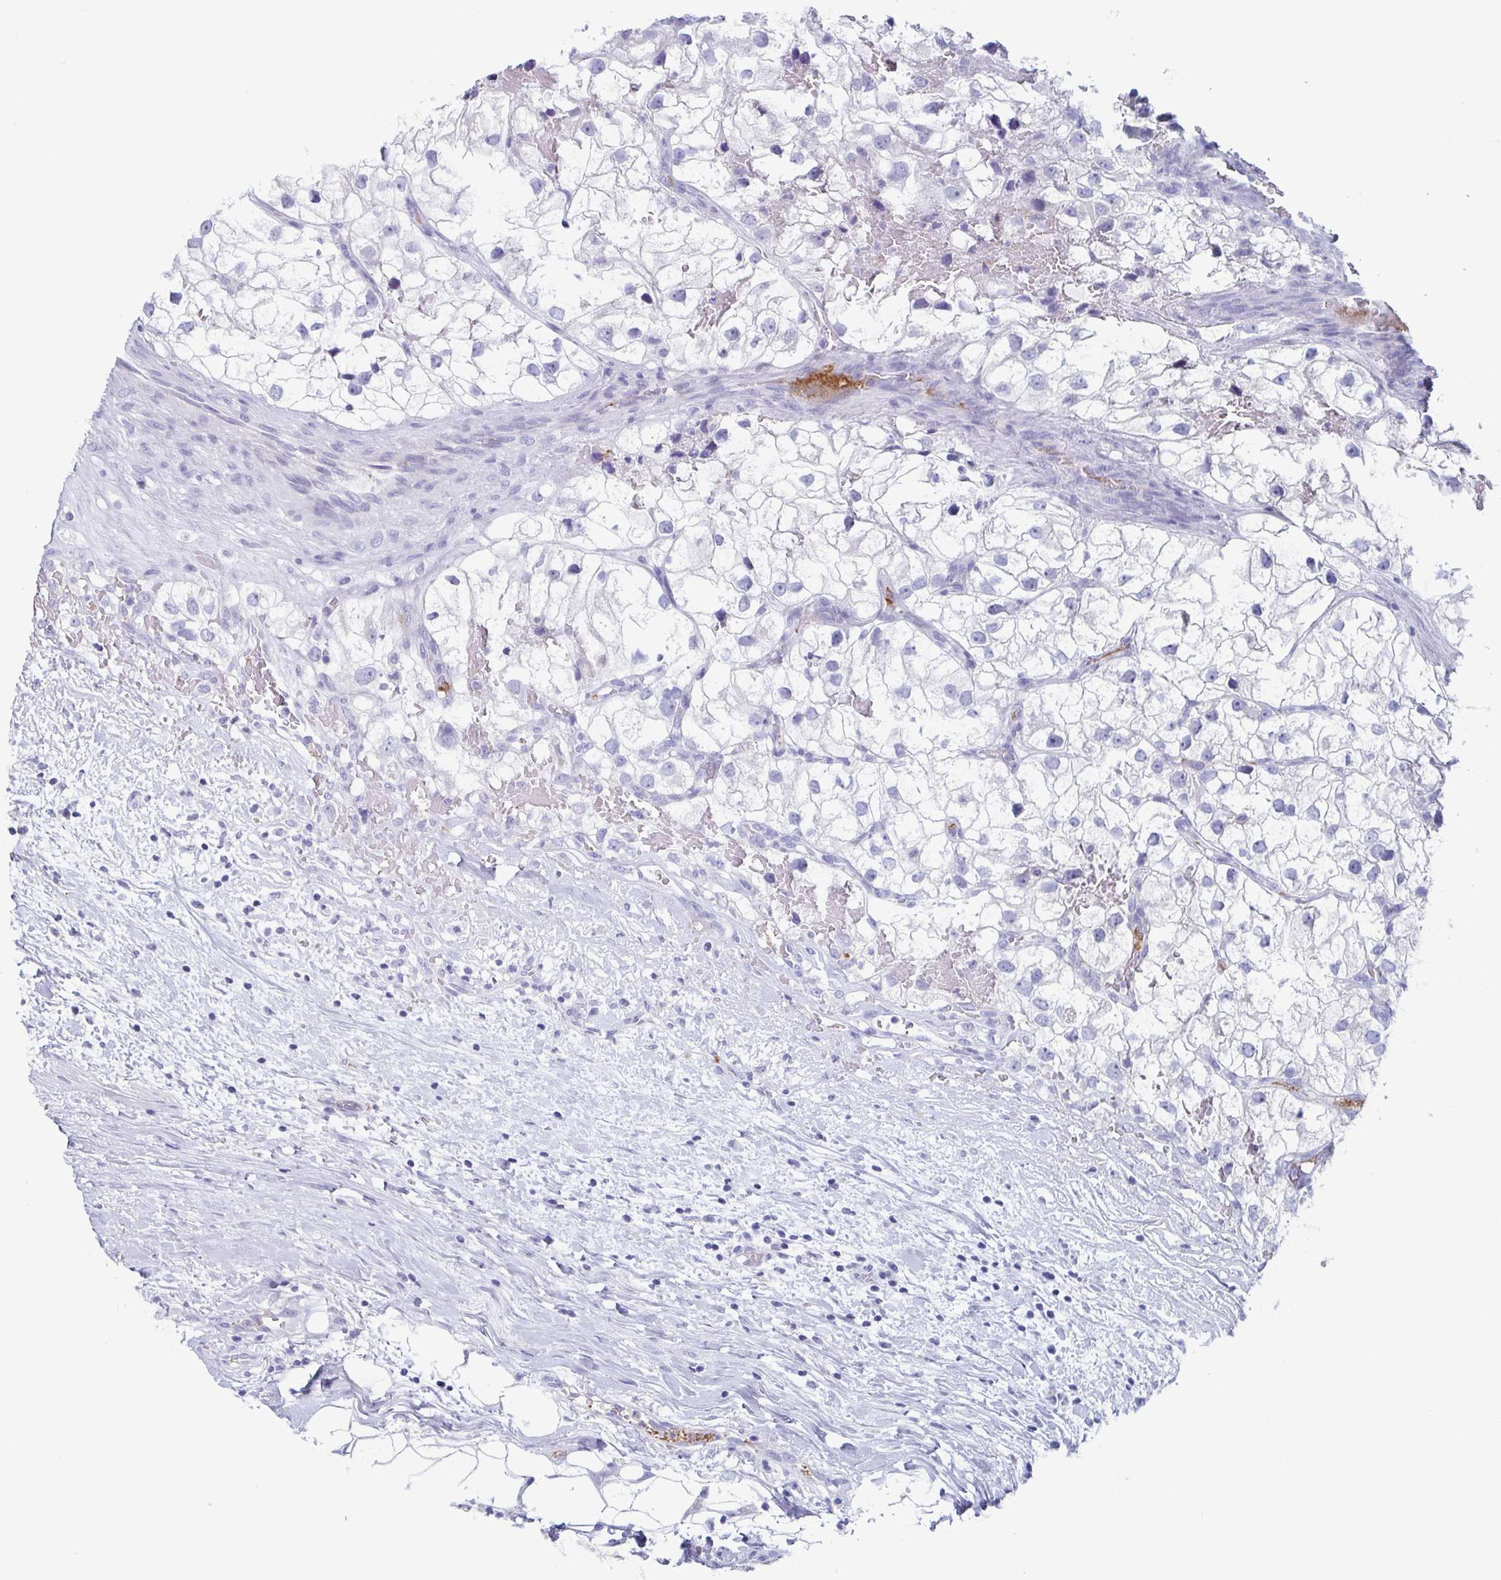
{"staining": {"intensity": "negative", "quantity": "none", "location": "none"}, "tissue": "renal cancer", "cell_type": "Tumor cells", "image_type": "cancer", "snomed": [{"axis": "morphology", "description": "Adenocarcinoma, NOS"}, {"axis": "topography", "description": "Kidney"}], "caption": "This is an immunohistochemistry micrograph of renal cancer. There is no positivity in tumor cells.", "gene": "LYRM2", "patient": {"sex": "male", "age": 59}}